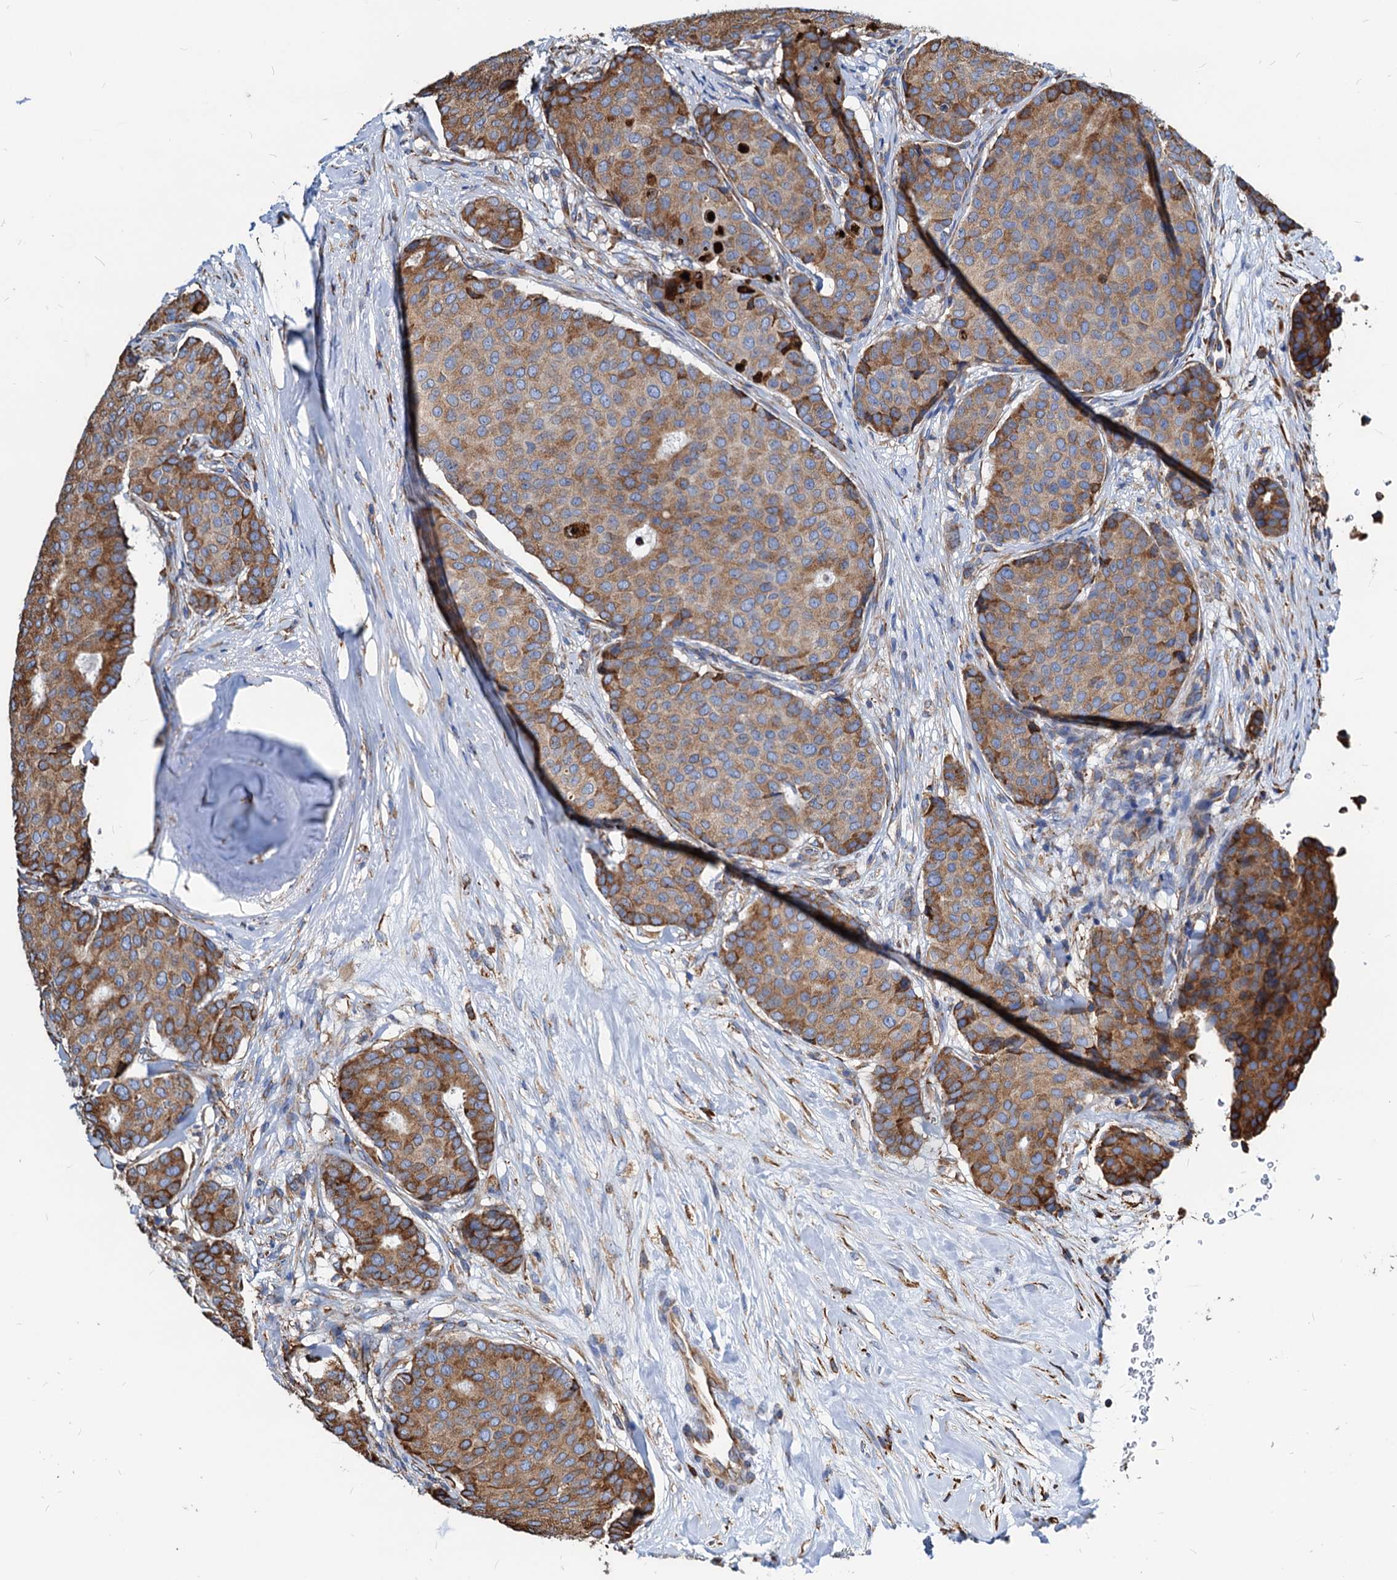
{"staining": {"intensity": "moderate", "quantity": ">75%", "location": "cytoplasmic/membranous"}, "tissue": "breast cancer", "cell_type": "Tumor cells", "image_type": "cancer", "snomed": [{"axis": "morphology", "description": "Duct carcinoma"}, {"axis": "topography", "description": "Breast"}], "caption": "Infiltrating ductal carcinoma (breast) tissue shows moderate cytoplasmic/membranous expression in about >75% of tumor cells The protein of interest is stained brown, and the nuclei are stained in blue (DAB IHC with brightfield microscopy, high magnification).", "gene": "HSPA5", "patient": {"sex": "female", "age": 75}}